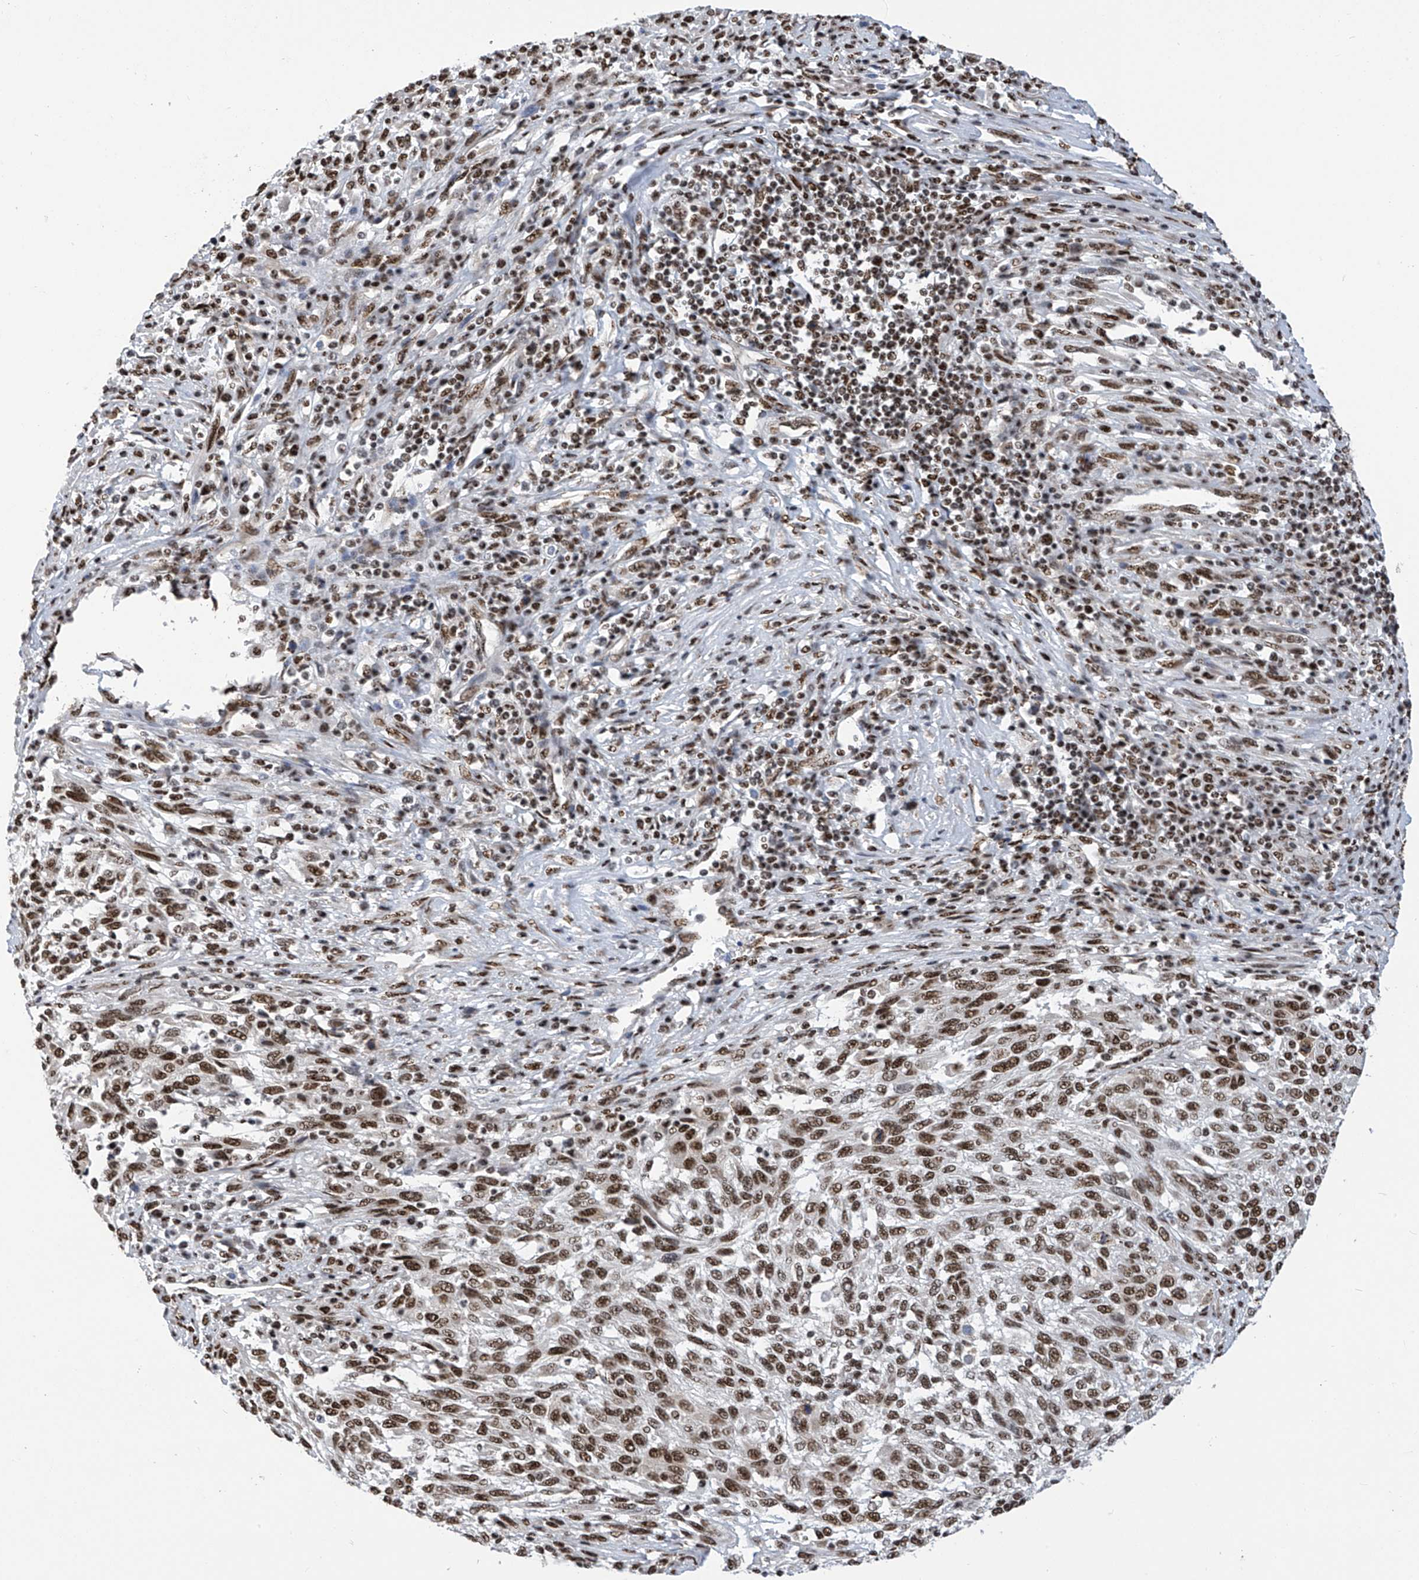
{"staining": {"intensity": "strong", "quantity": ">75%", "location": "nuclear"}, "tissue": "melanoma", "cell_type": "Tumor cells", "image_type": "cancer", "snomed": [{"axis": "morphology", "description": "Malignant melanoma, Metastatic site"}, {"axis": "topography", "description": "Lymph node"}], "caption": "A high-resolution image shows IHC staining of melanoma, which shows strong nuclear positivity in approximately >75% of tumor cells. (brown staining indicates protein expression, while blue staining denotes nuclei).", "gene": "APLF", "patient": {"sex": "male", "age": 61}}